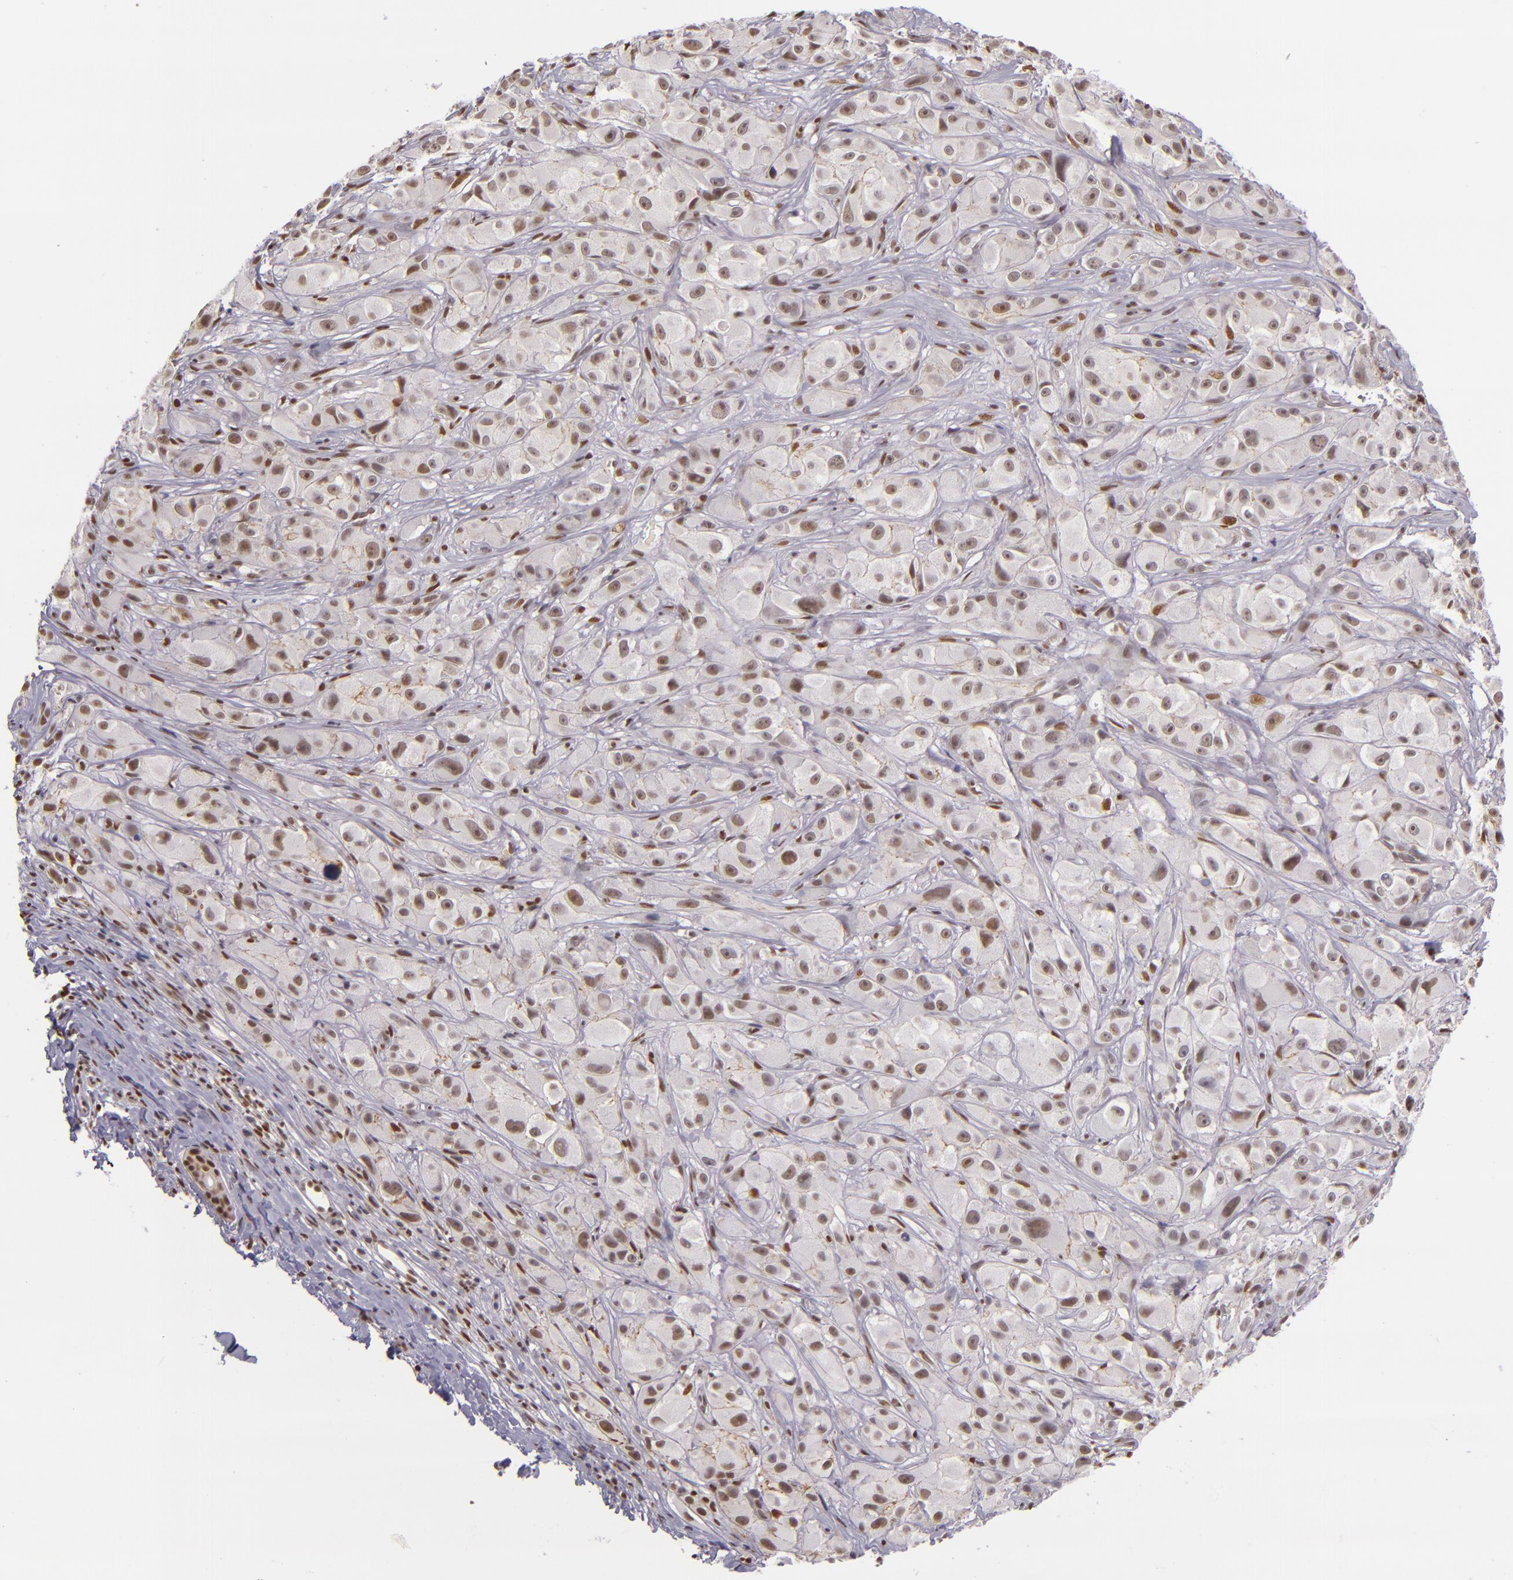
{"staining": {"intensity": "weak", "quantity": ">75%", "location": "nuclear"}, "tissue": "melanoma", "cell_type": "Tumor cells", "image_type": "cancer", "snomed": [{"axis": "morphology", "description": "Malignant melanoma, NOS"}, {"axis": "topography", "description": "Skin"}], "caption": "Tumor cells reveal weak nuclear expression in about >75% of cells in melanoma.", "gene": "NCOR2", "patient": {"sex": "male", "age": 56}}